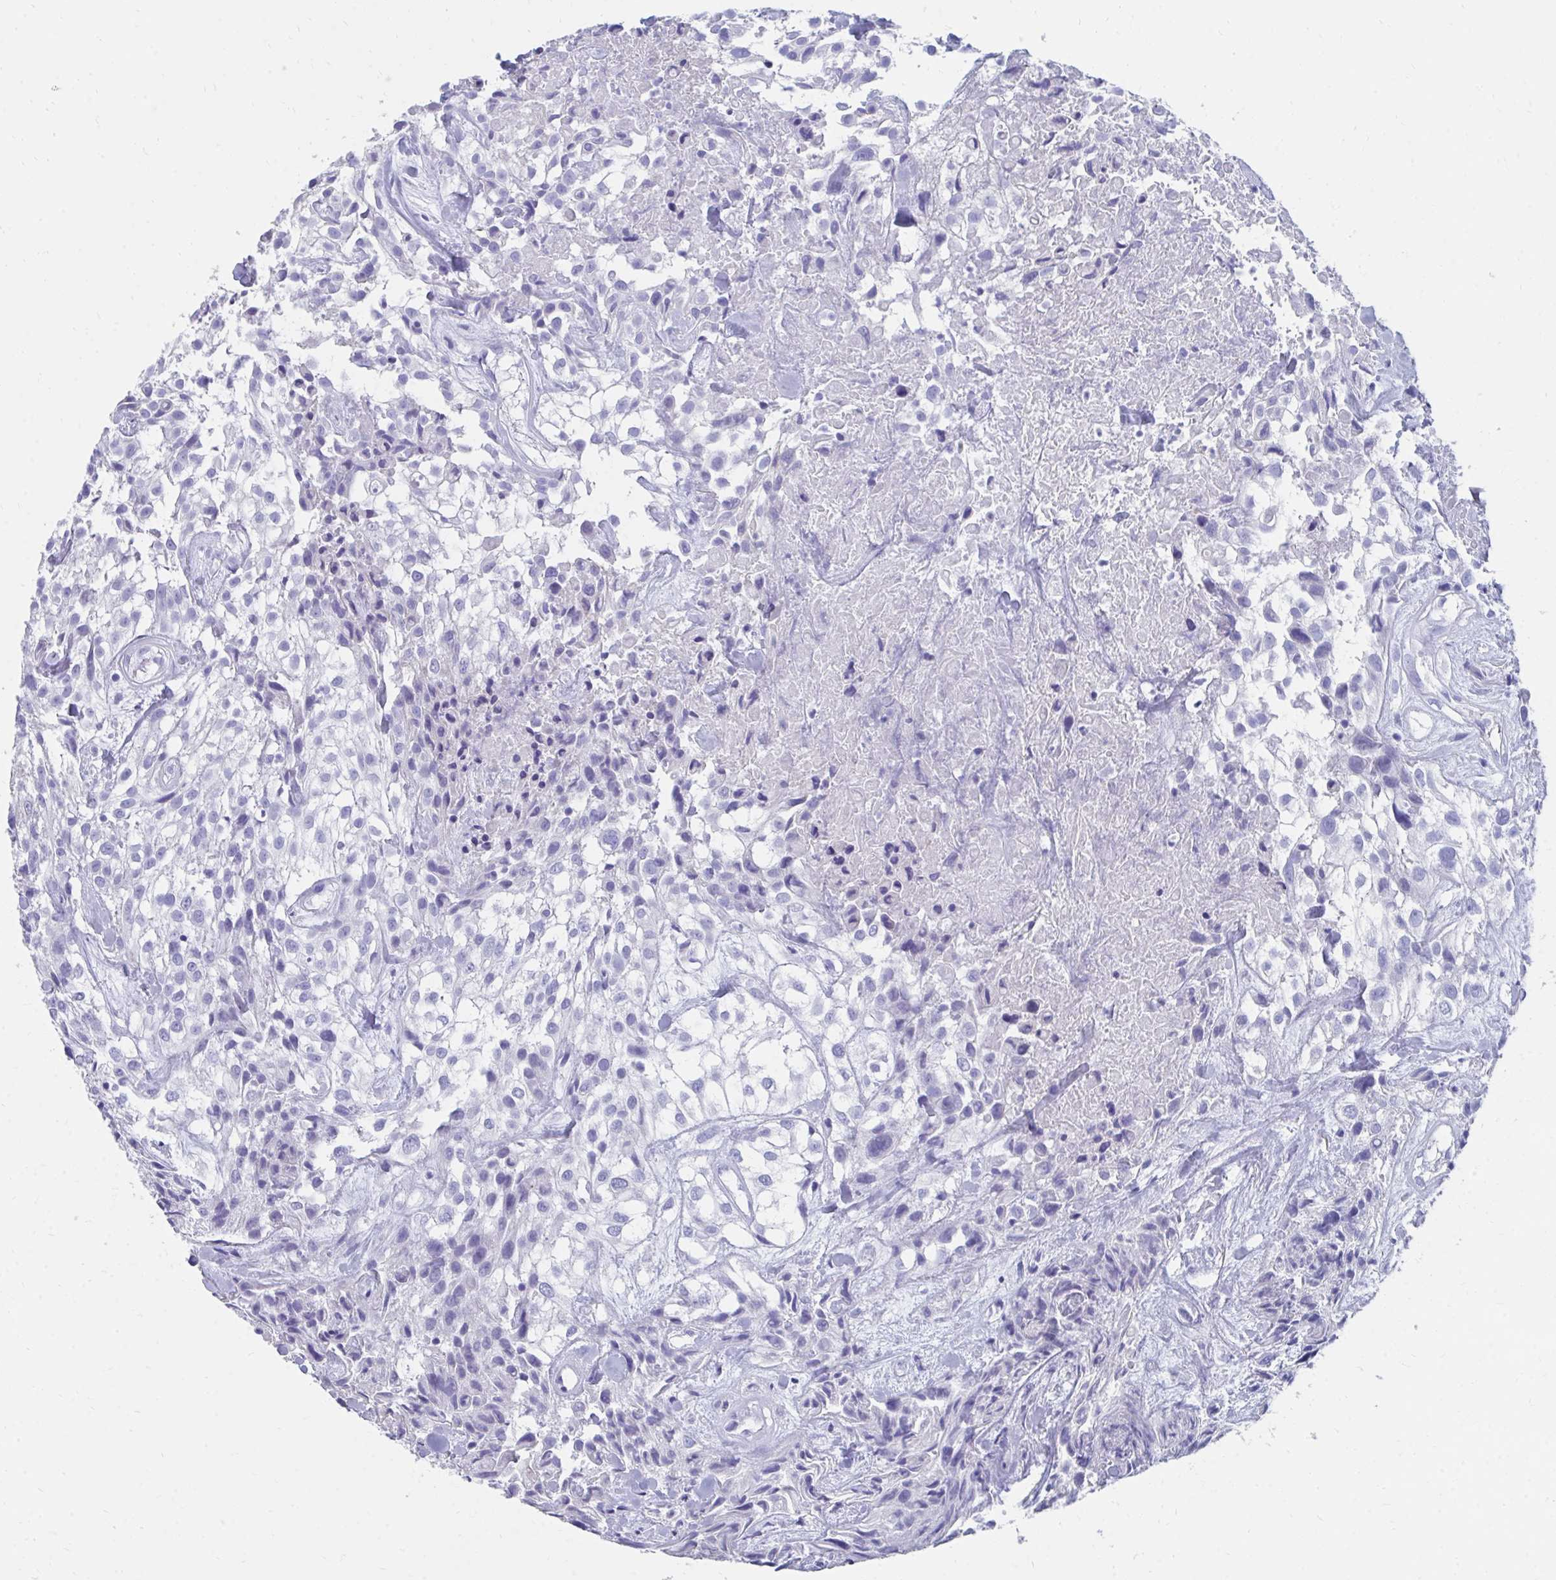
{"staining": {"intensity": "negative", "quantity": "none", "location": "none"}, "tissue": "urothelial cancer", "cell_type": "Tumor cells", "image_type": "cancer", "snomed": [{"axis": "morphology", "description": "Urothelial carcinoma, High grade"}, {"axis": "topography", "description": "Urinary bladder"}], "caption": "The photomicrograph shows no significant staining in tumor cells of urothelial carcinoma (high-grade).", "gene": "HGD", "patient": {"sex": "male", "age": 56}}